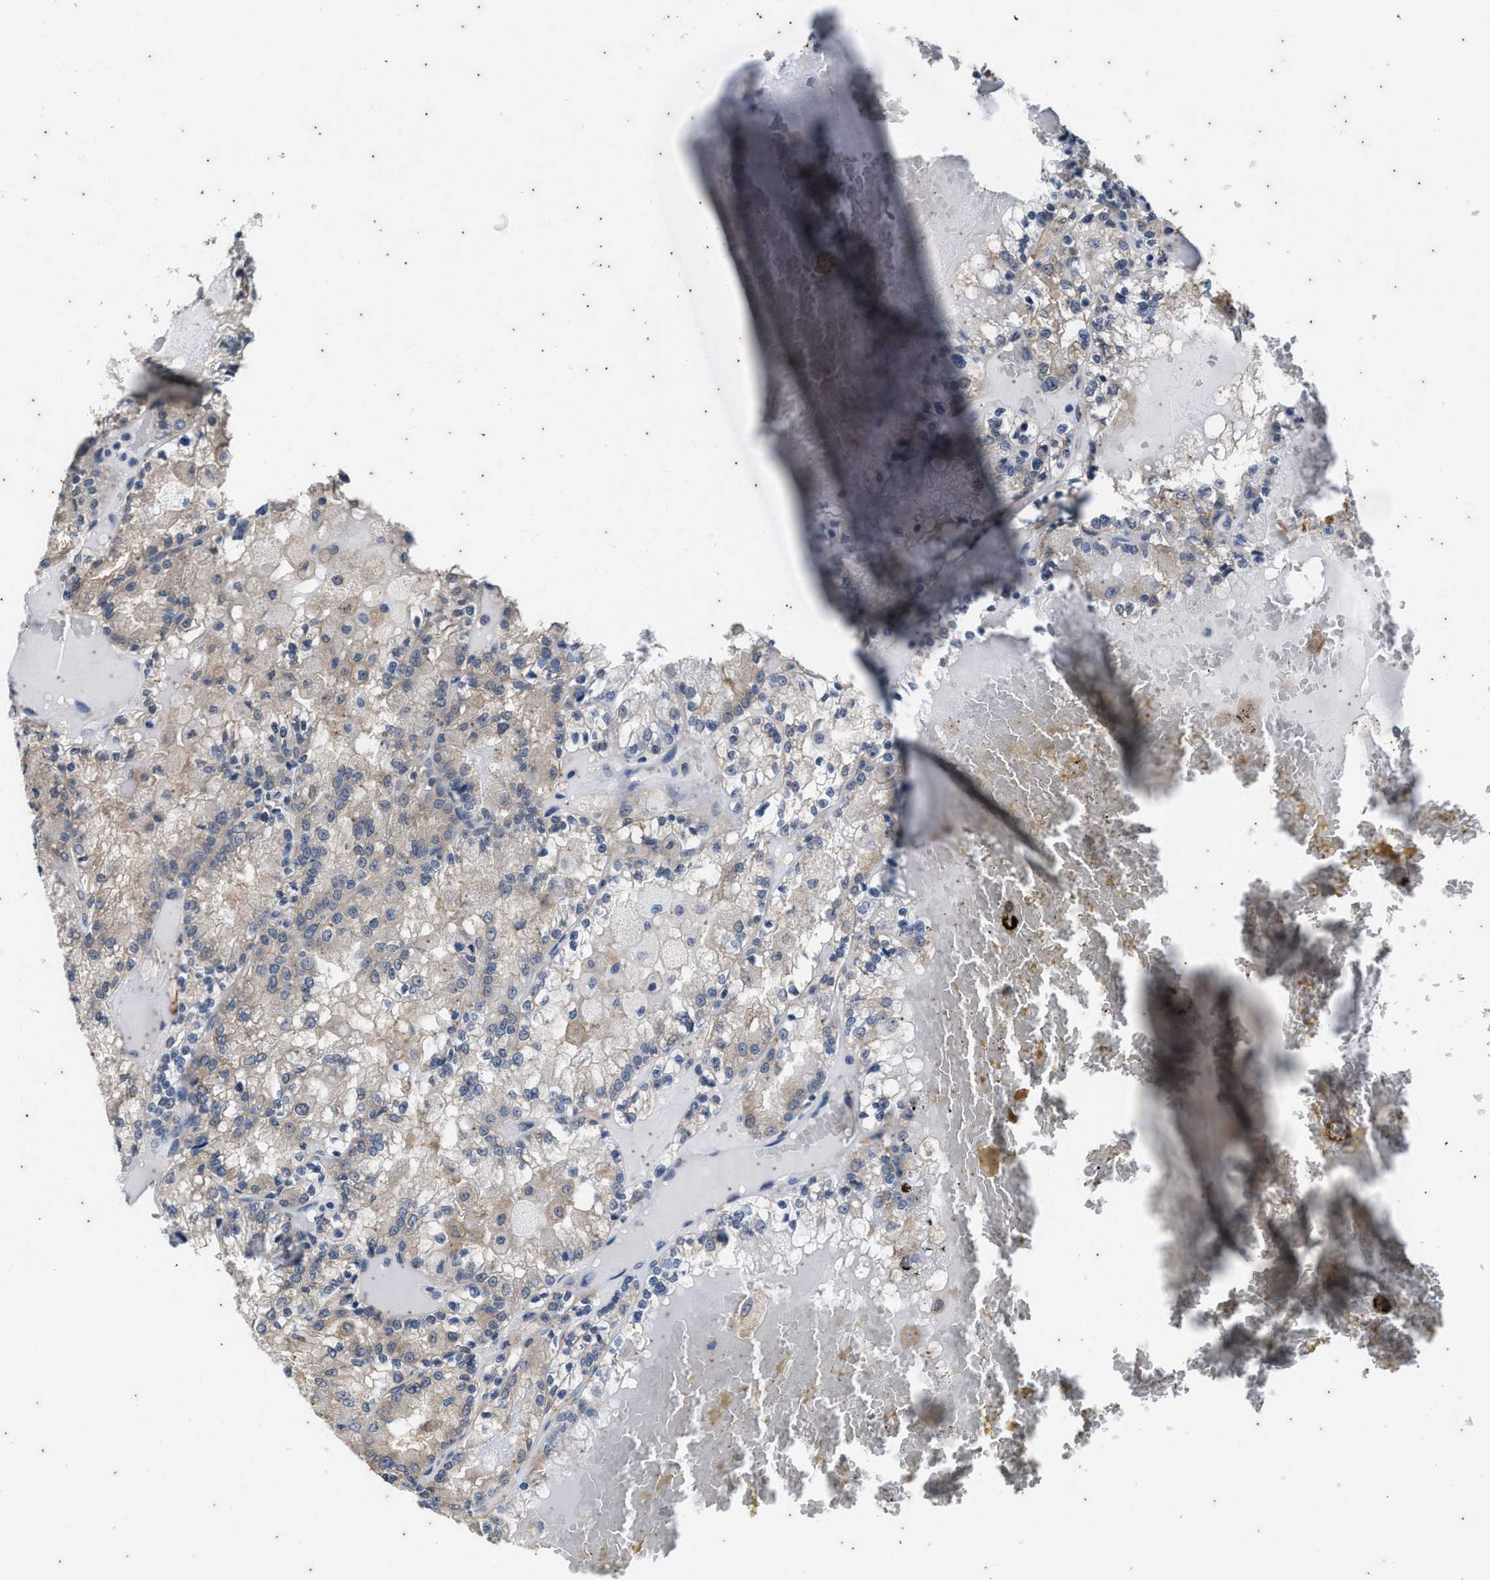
{"staining": {"intensity": "weak", "quantity": ">75%", "location": "cytoplasmic/membranous"}, "tissue": "renal cancer", "cell_type": "Tumor cells", "image_type": "cancer", "snomed": [{"axis": "morphology", "description": "Adenocarcinoma, NOS"}, {"axis": "topography", "description": "Kidney"}], "caption": "Immunohistochemistry (IHC) histopathology image of adenocarcinoma (renal) stained for a protein (brown), which displays low levels of weak cytoplasmic/membranous staining in approximately >75% of tumor cells.", "gene": "COX19", "patient": {"sex": "female", "age": 56}}